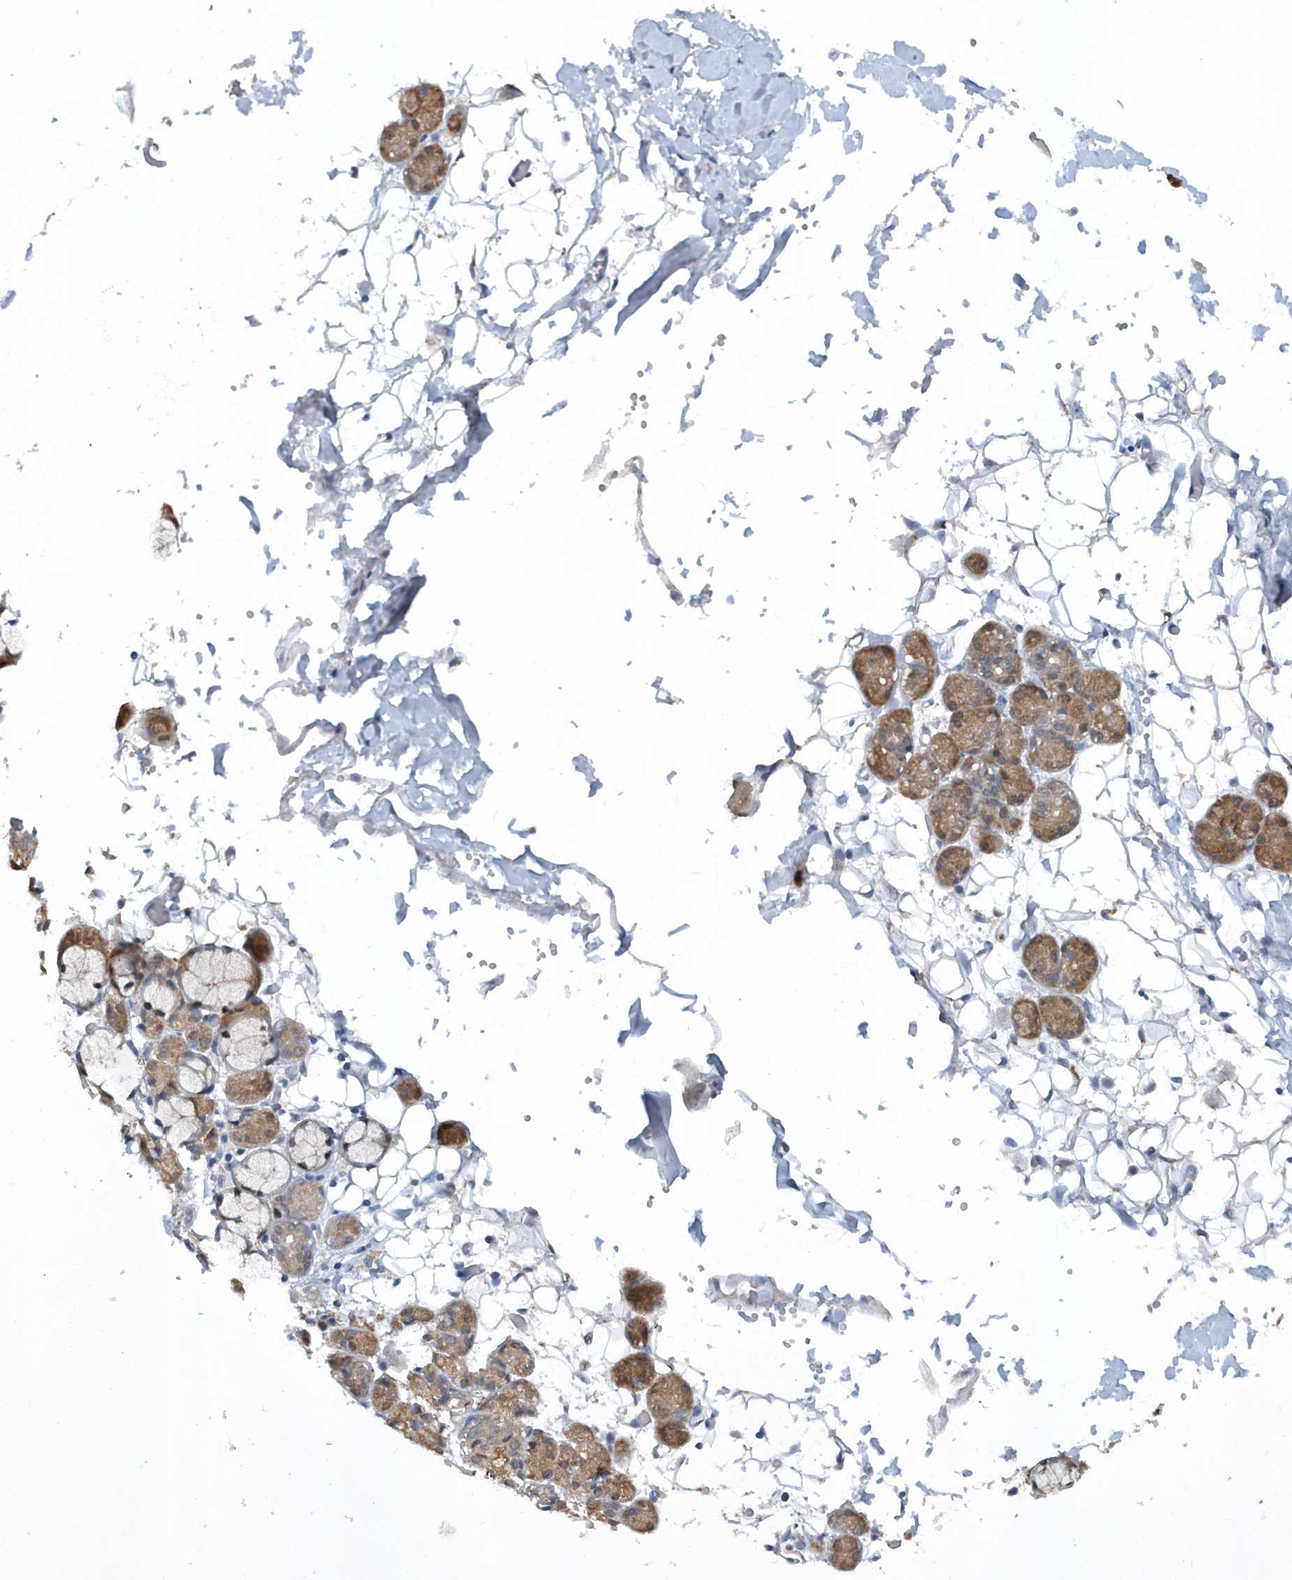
{"staining": {"intensity": "strong", "quantity": "<25%", "location": "cytoplasmic/membranous"}, "tissue": "salivary gland", "cell_type": "Glandular cells", "image_type": "normal", "snomed": [{"axis": "morphology", "description": "Normal tissue, NOS"}, {"axis": "topography", "description": "Salivary gland"}], "caption": "Salivary gland stained with DAB IHC demonstrates medium levels of strong cytoplasmic/membranous staining in approximately <25% of glandular cells.", "gene": "PFN2", "patient": {"sex": "male", "age": 63}}